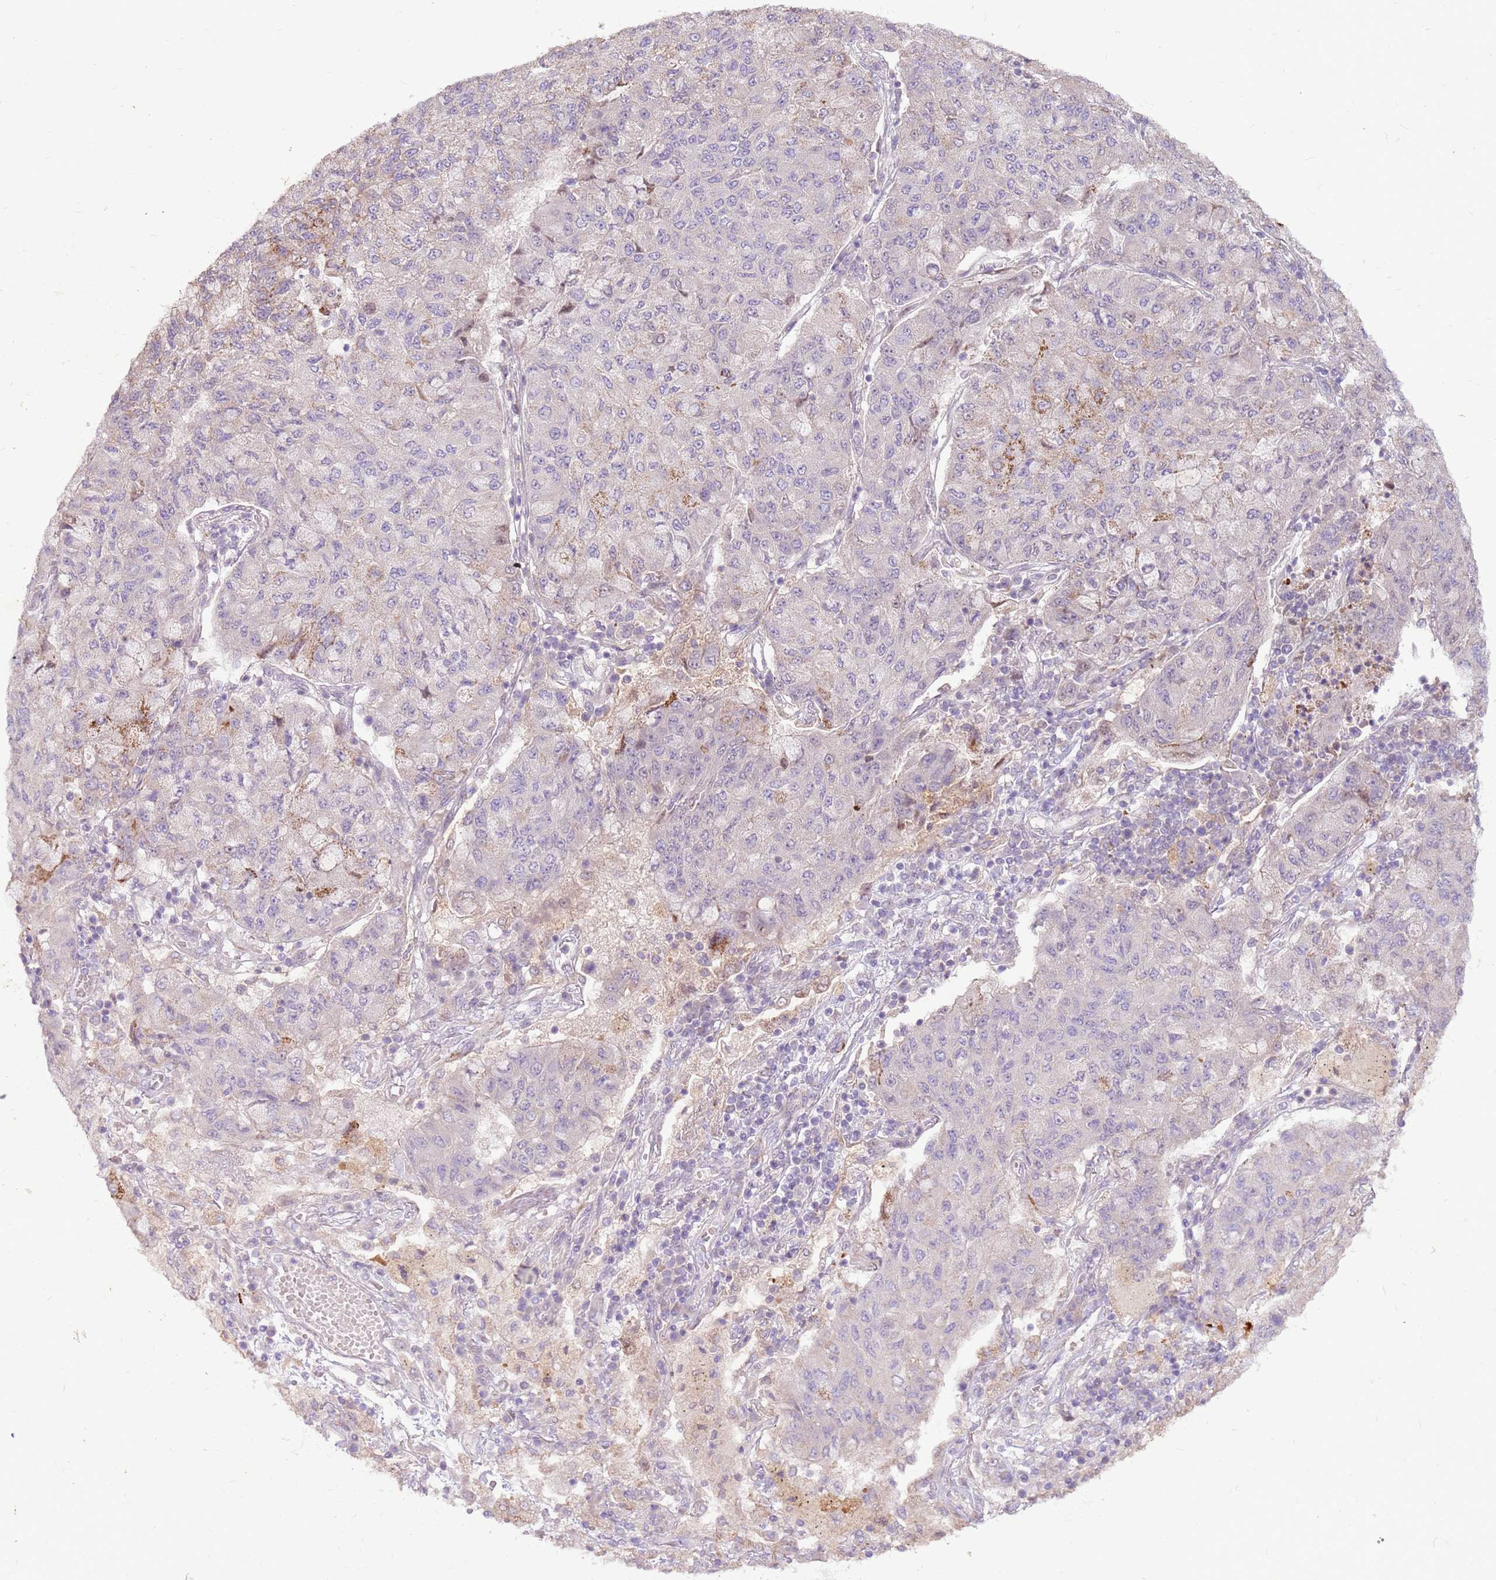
{"staining": {"intensity": "negative", "quantity": "none", "location": "none"}, "tissue": "lung cancer", "cell_type": "Tumor cells", "image_type": "cancer", "snomed": [{"axis": "morphology", "description": "Squamous cell carcinoma, NOS"}, {"axis": "topography", "description": "Lung"}], "caption": "Immunohistochemistry of squamous cell carcinoma (lung) exhibits no expression in tumor cells. (DAB (3,3'-diaminobenzidine) immunohistochemistry visualized using brightfield microscopy, high magnification).", "gene": "LGI4", "patient": {"sex": "male", "age": 74}}